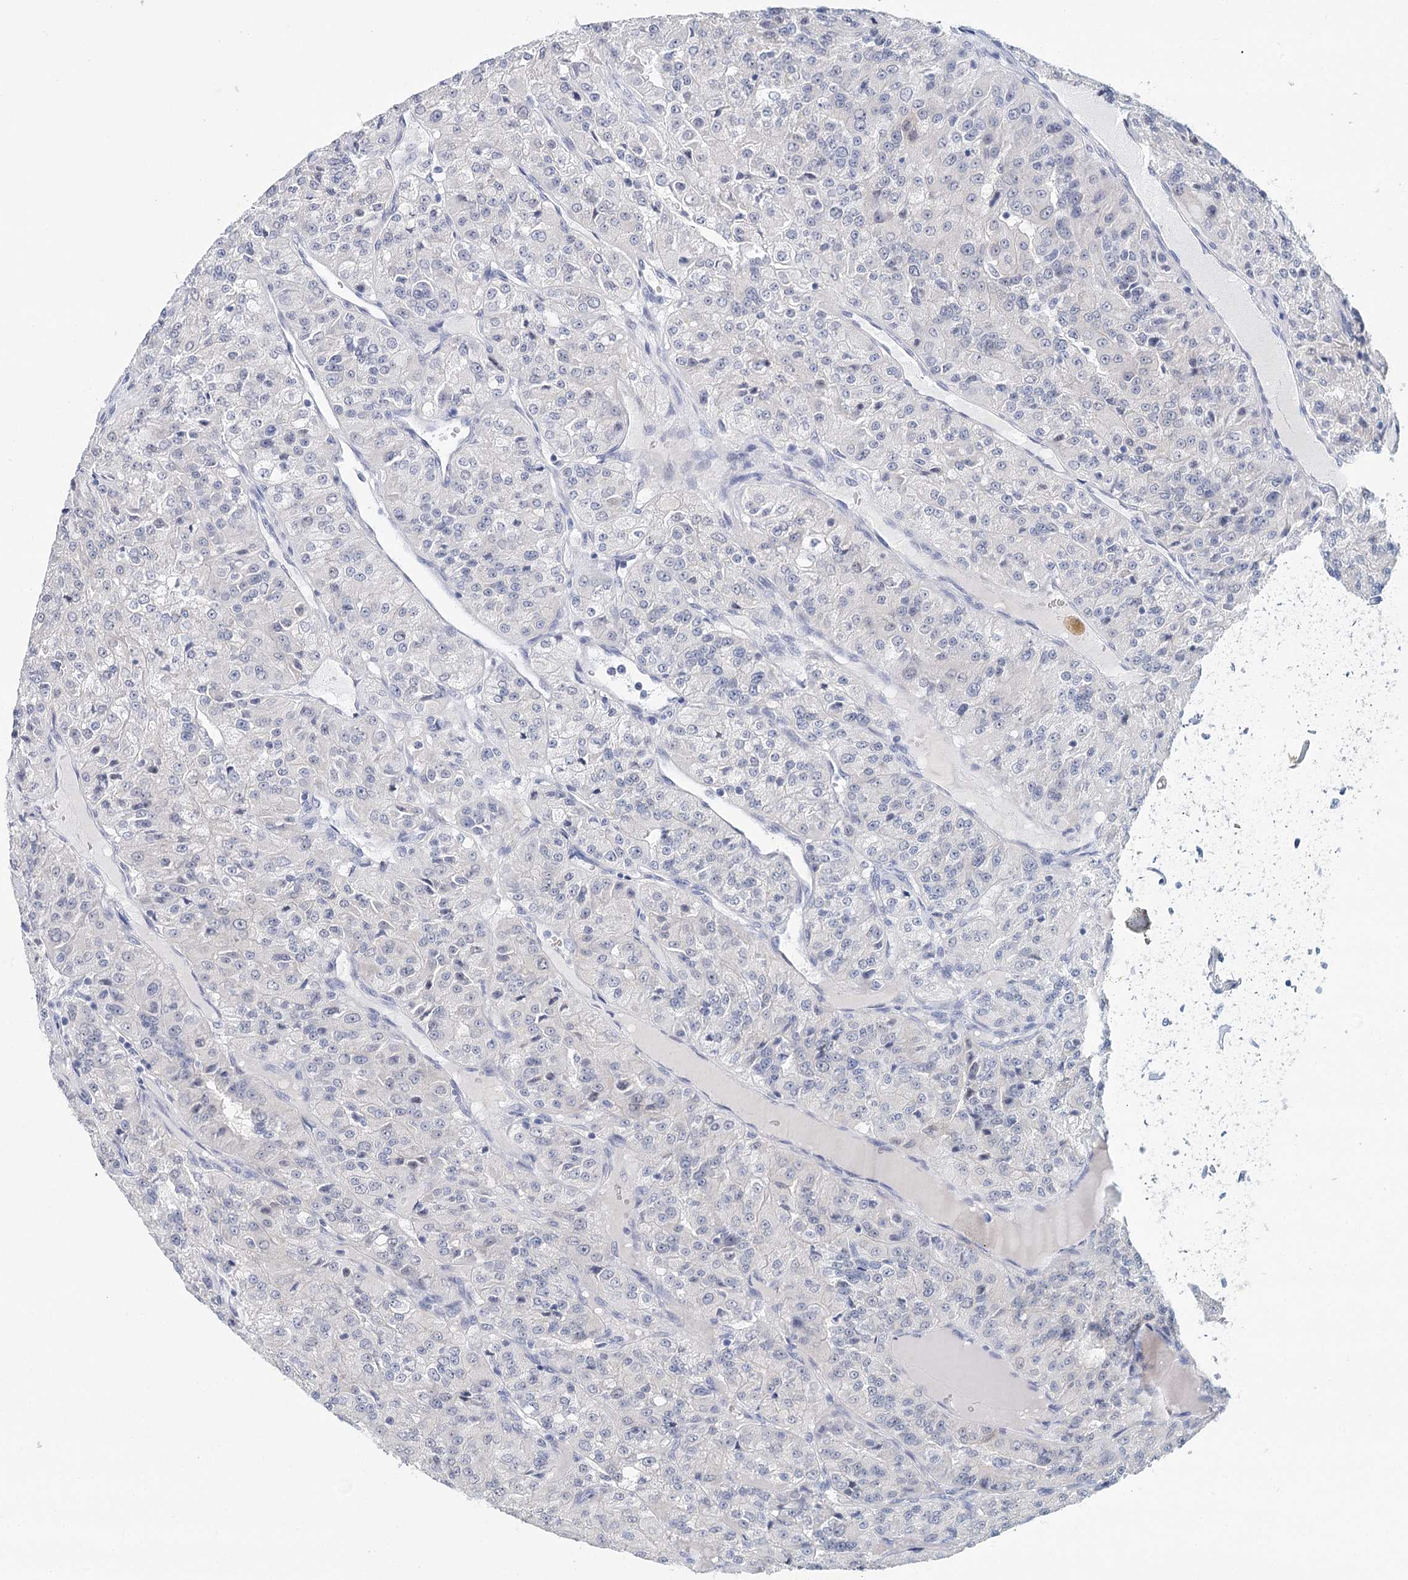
{"staining": {"intensity": "negative", "quantity": "none", "location": "none"}, "tissue": "renal cancer", "cell_type": "Tumor cells", "image_type": "cancer", "snomed": [{"axis": "morphology", "description": "Adenocarcinoma, NOS"}, {"axis": "topography", "description": "Kidney"}], "caption": "Renal adenocarcinoma was stained to show a protein in brown. There is no significant expression in tumor cells.", "gene": "HSPA4L", "patient": {"sex": "female", "age": 63}}